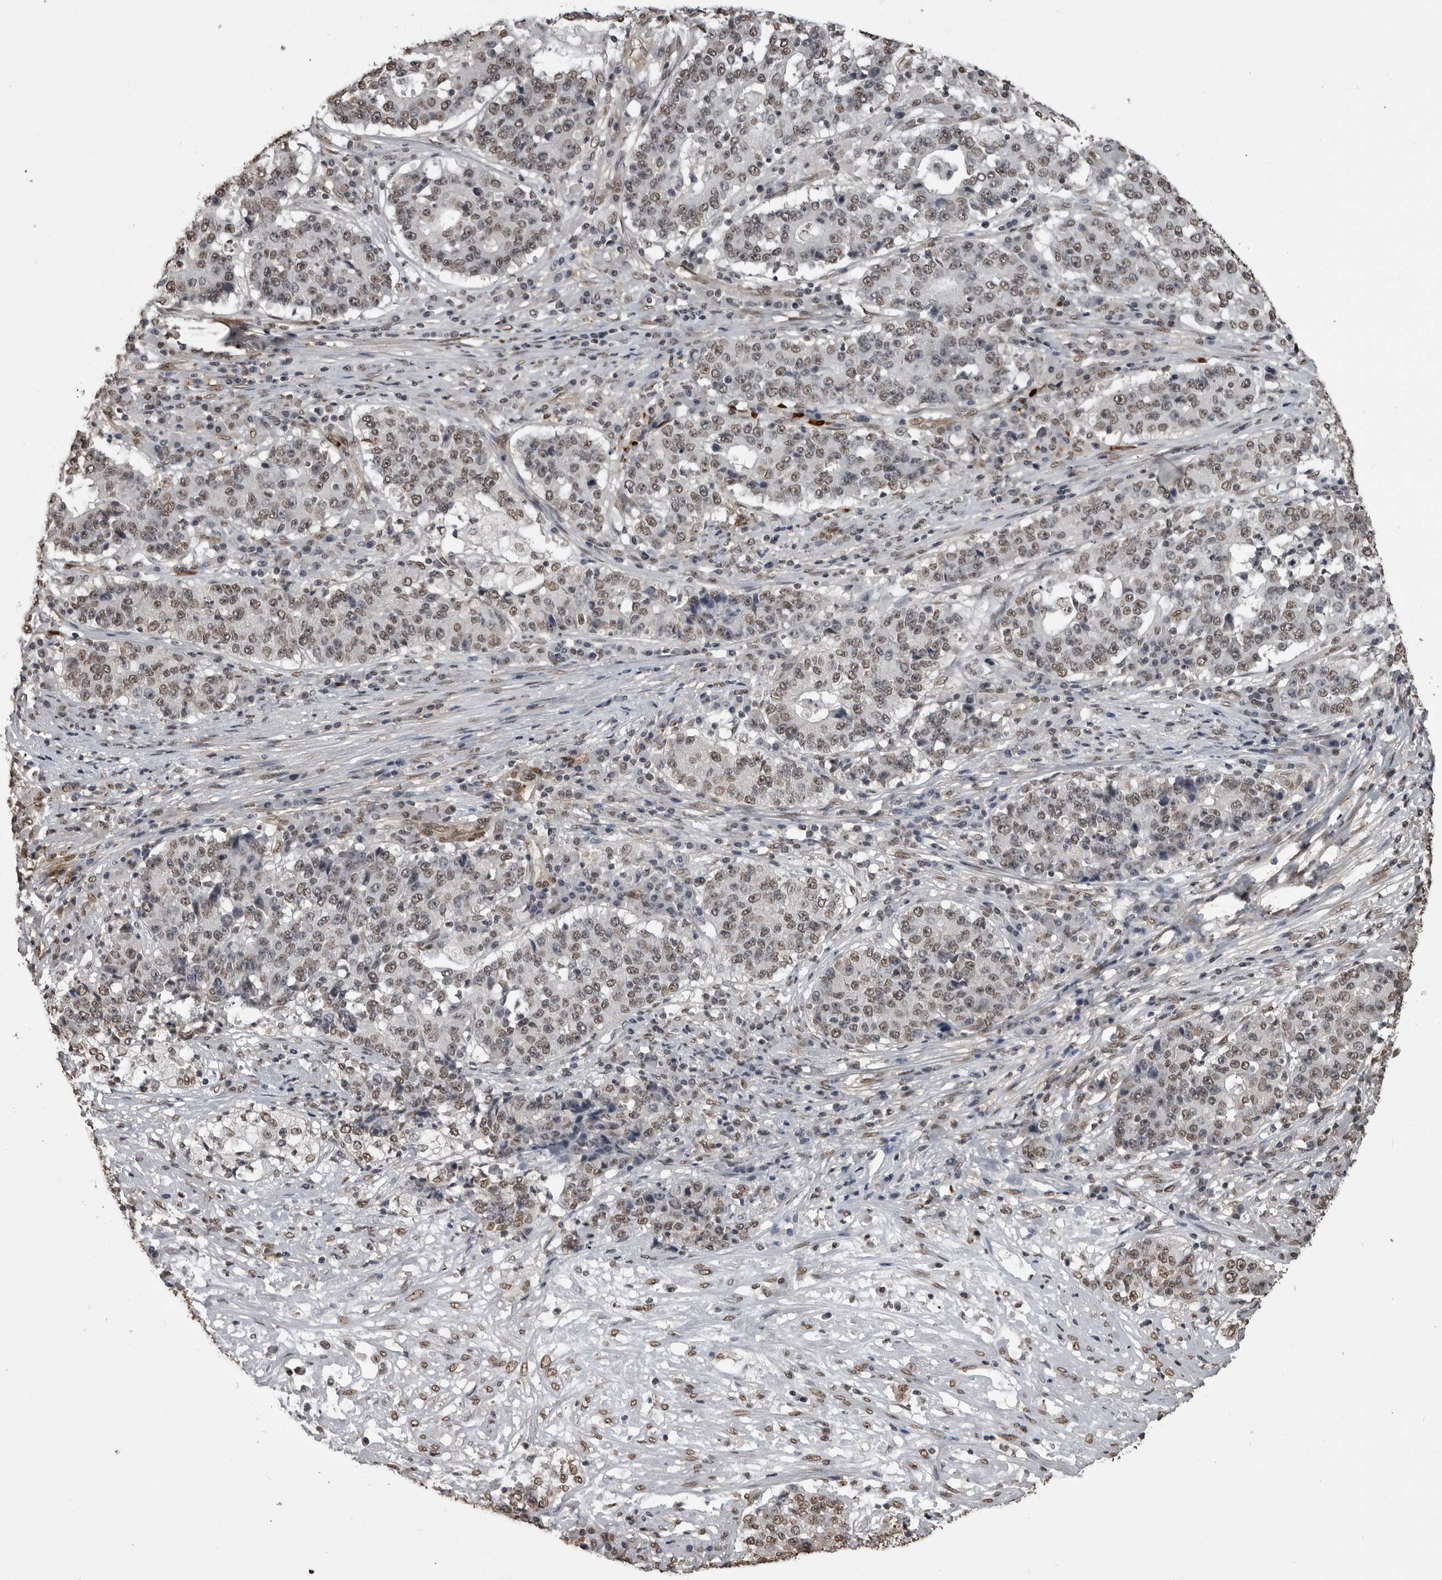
{"staining": {"intensity": "weak", "quantity": ">75%", "location": "nuclear"}, "tissue": "stomach cancer", "cell_type": "Tumor cells", "image_type": "cancer", "snomed": [{"axis": "morphology", "description": "Adenocarcinoma, NOS"}, {"axis": "topography", "description": "Stomach"}], "caption": "Stomach adenocarcinoma stained with a protein marker shows weak staining in tumor cells.", "gene": "SMAD2", "patient": {"sex": "male", "age": 59}}